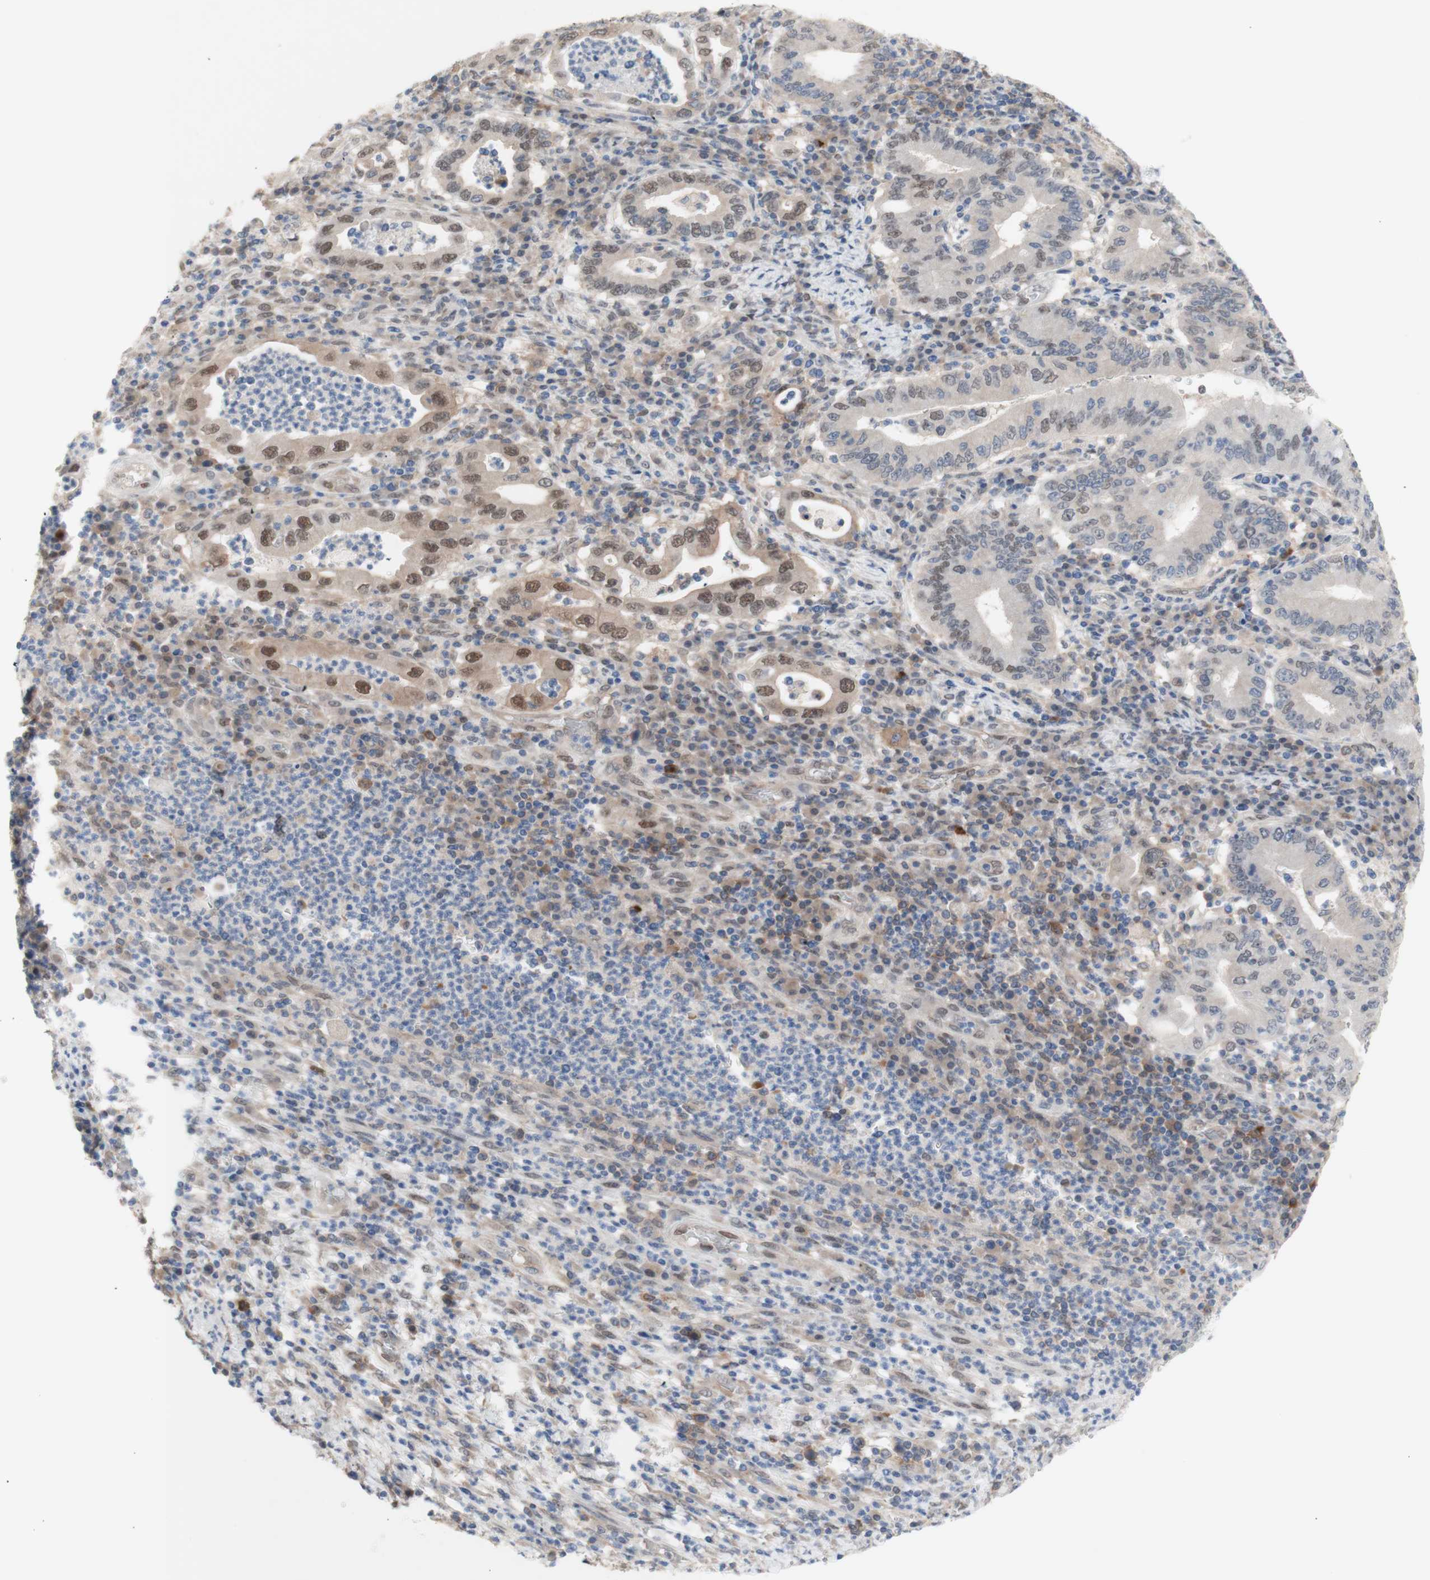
{"staining": {"intensity": "moderate", "quantity": "25%-75%", "location": "nuclear"}, "tissue": "stomach cancer", "cell_type": "Tumor cells", "image_type": "cancer", "snomed": [{"axis": "morphology", "description": "Normal tissue, NOS"}, {"axis": "morphology", "description": "Adenocarcinoma, NOS"}, {"axis": "topography", "description": "Esophagus"}, {"axis": "topography", "description": "Stomach, upper"}, {"axis": "topography", "description": "Peripheral nerve tissue"}], "caption": "Immunohistochemical staining of stomach cancer (adenocarcinoma) displays moderate nuclear protein staining in approximately 25%-75% of tumor cells.", "gene": "PRMT5", "patient": {"sex": "male", "age": 62}}